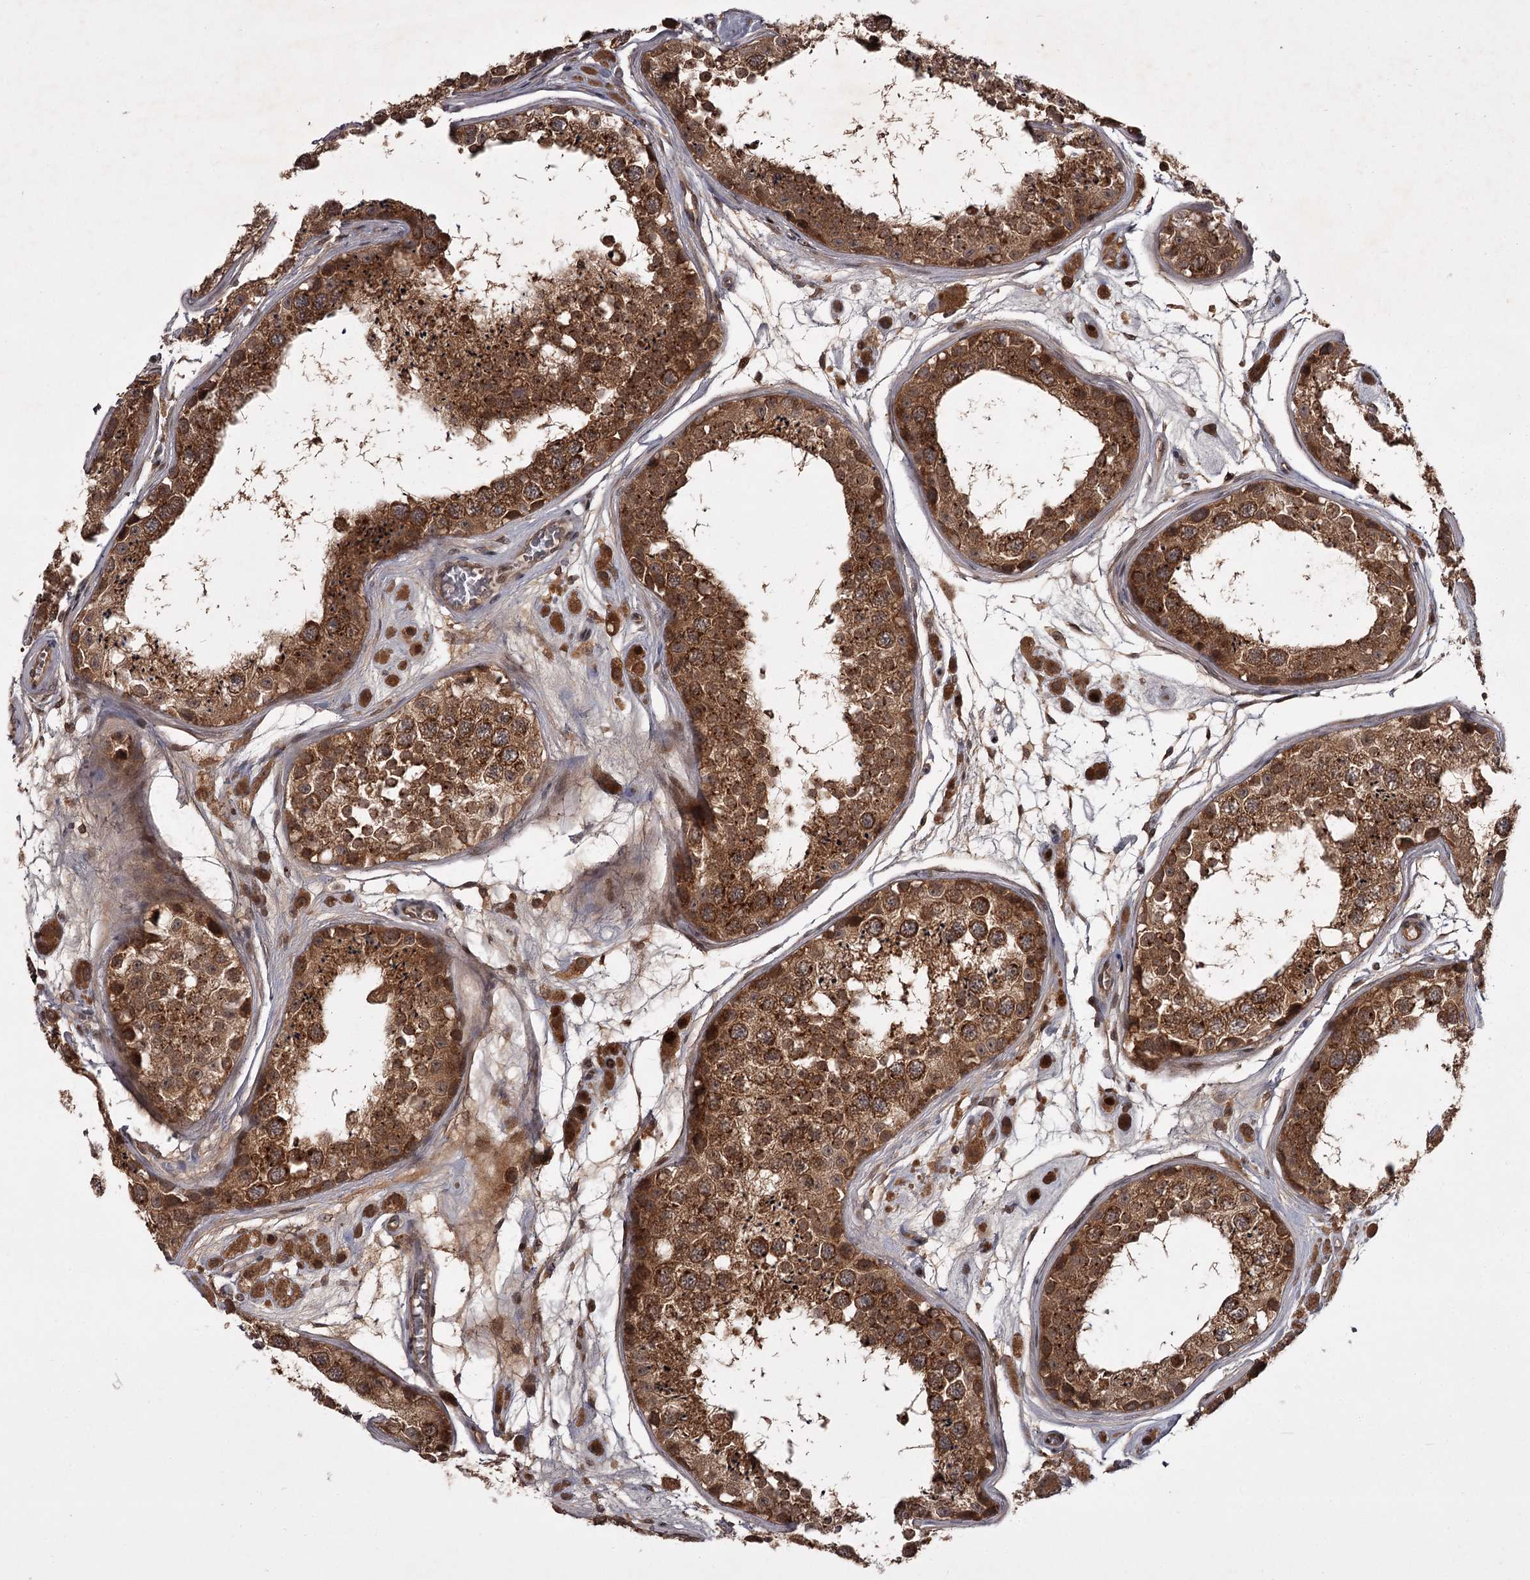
{"staining": {"intensity": "strong", "quantity": ">75%", "location": "cytoplasmic/membranous"}, "tissue": "testis", "cell_type": "Cells in seminiferous ducts", "image_type": "normal", "snomed": [{"axis": "morphology", "description": "Normal tissue, NOS"}, {"axis": "topography", "description": "Testis"}], "caption": "This histopathology image demonstrates IHC staining of normal testis, with high strong cytoplasmic/membranous staining in approximately >75% of cells in seminiferous ducts.", "gene": "TBC1D23", "patient": {"sex": "male", "age": 25}}